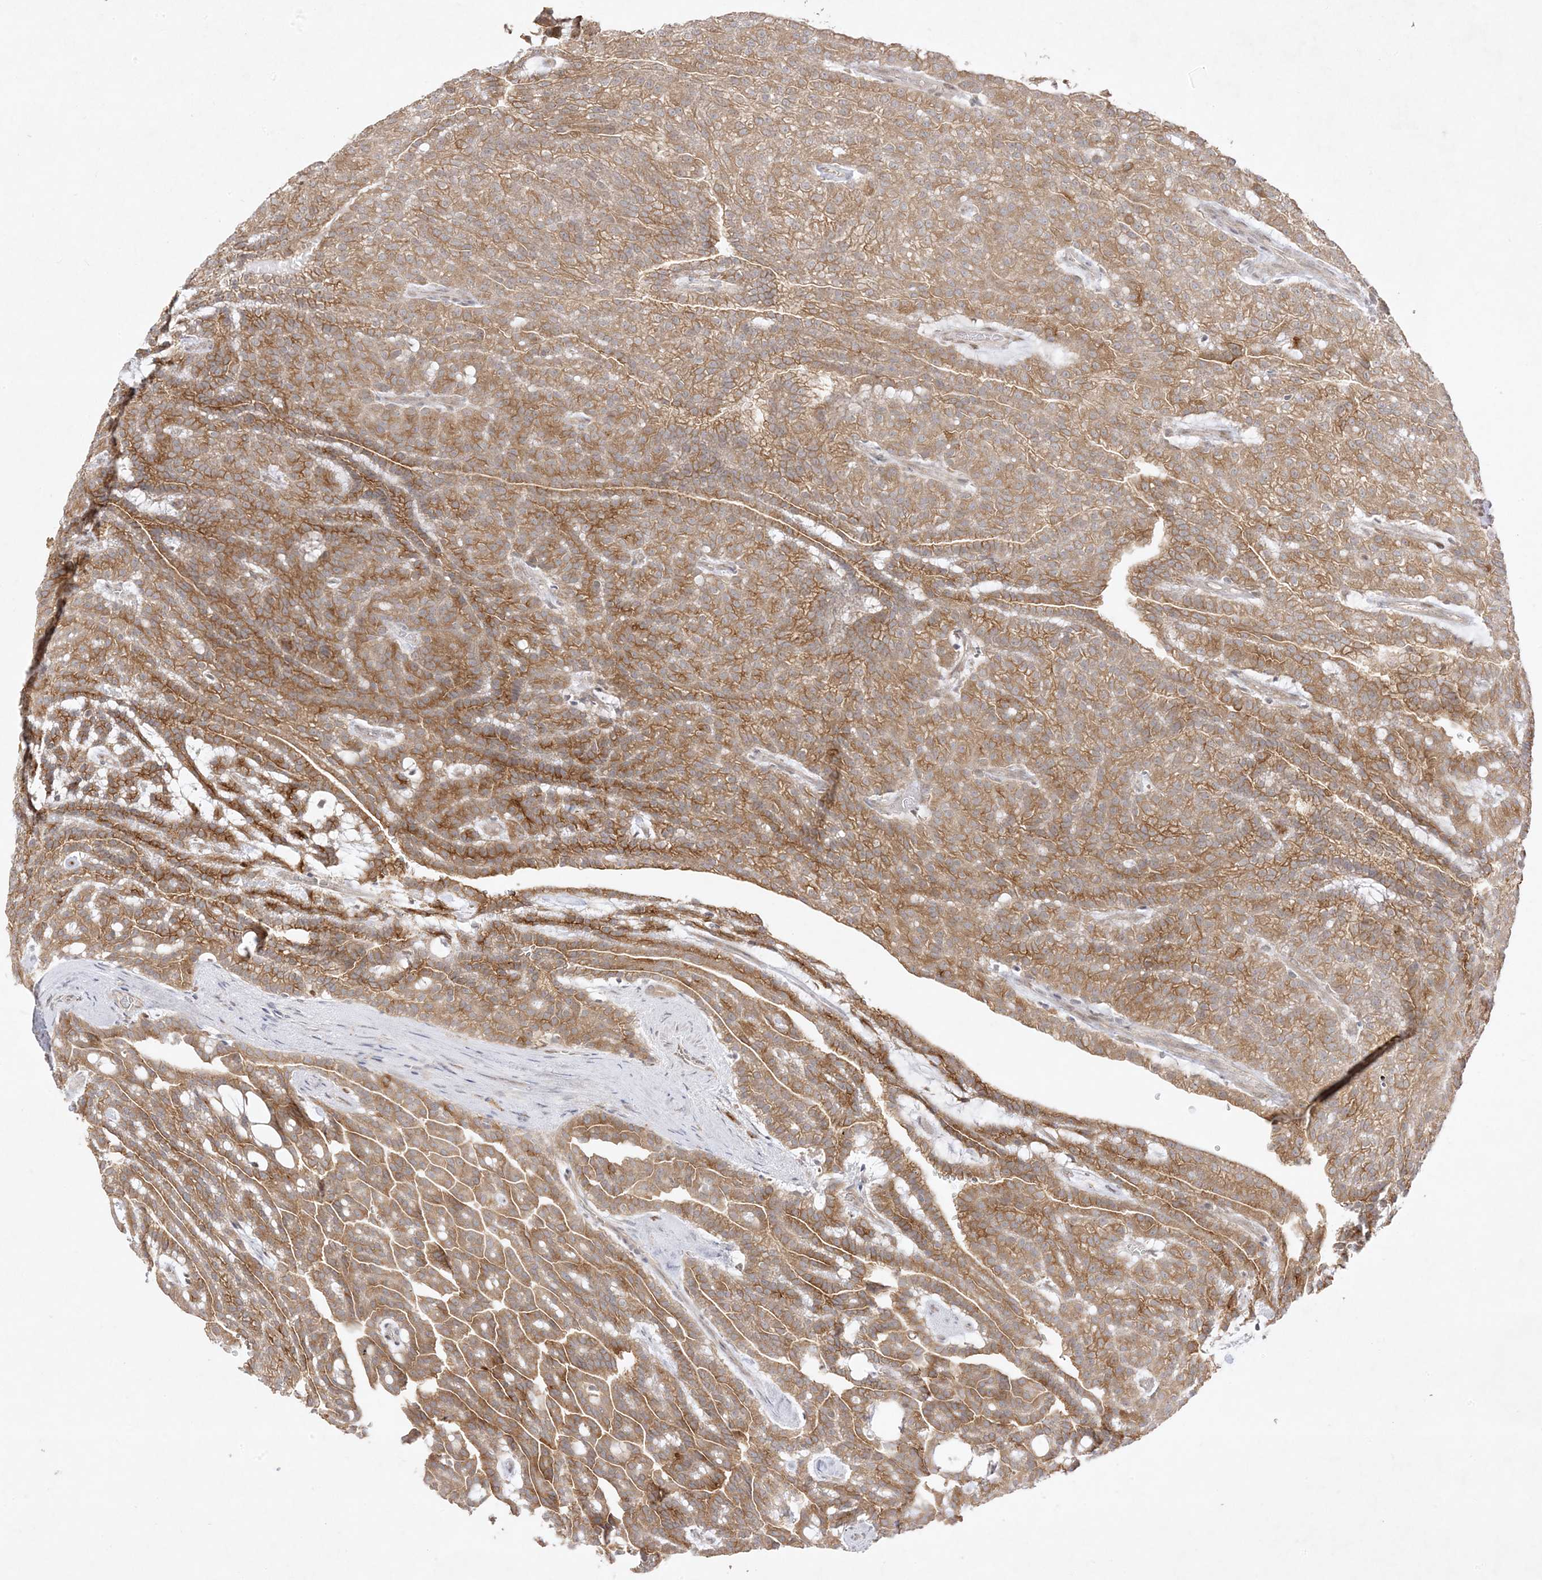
{"staining": {"intensity": "moderate", "quantity": ">75%", "location": "cytoplasmic/membranous"}, "tissue": "renal cancer", "cell_type": "Tumor cells", "image_type": "cancer", "snomed": [{"axis": "morphology", "description": "Adenocarcinoma, NOS"}, {"axis": "topography", "description": "Kidney"}], "caption": "Renal cancer (adenocarcinoma) was stained to show a protein in brown. There is medium levels of moderate cytoplasmic/membranous positivity in approximately >75% of tumor cells. Nuclei are stained in blue.", "gene": "C2CD2", "patient": {"sex": "male", "age": 63}}